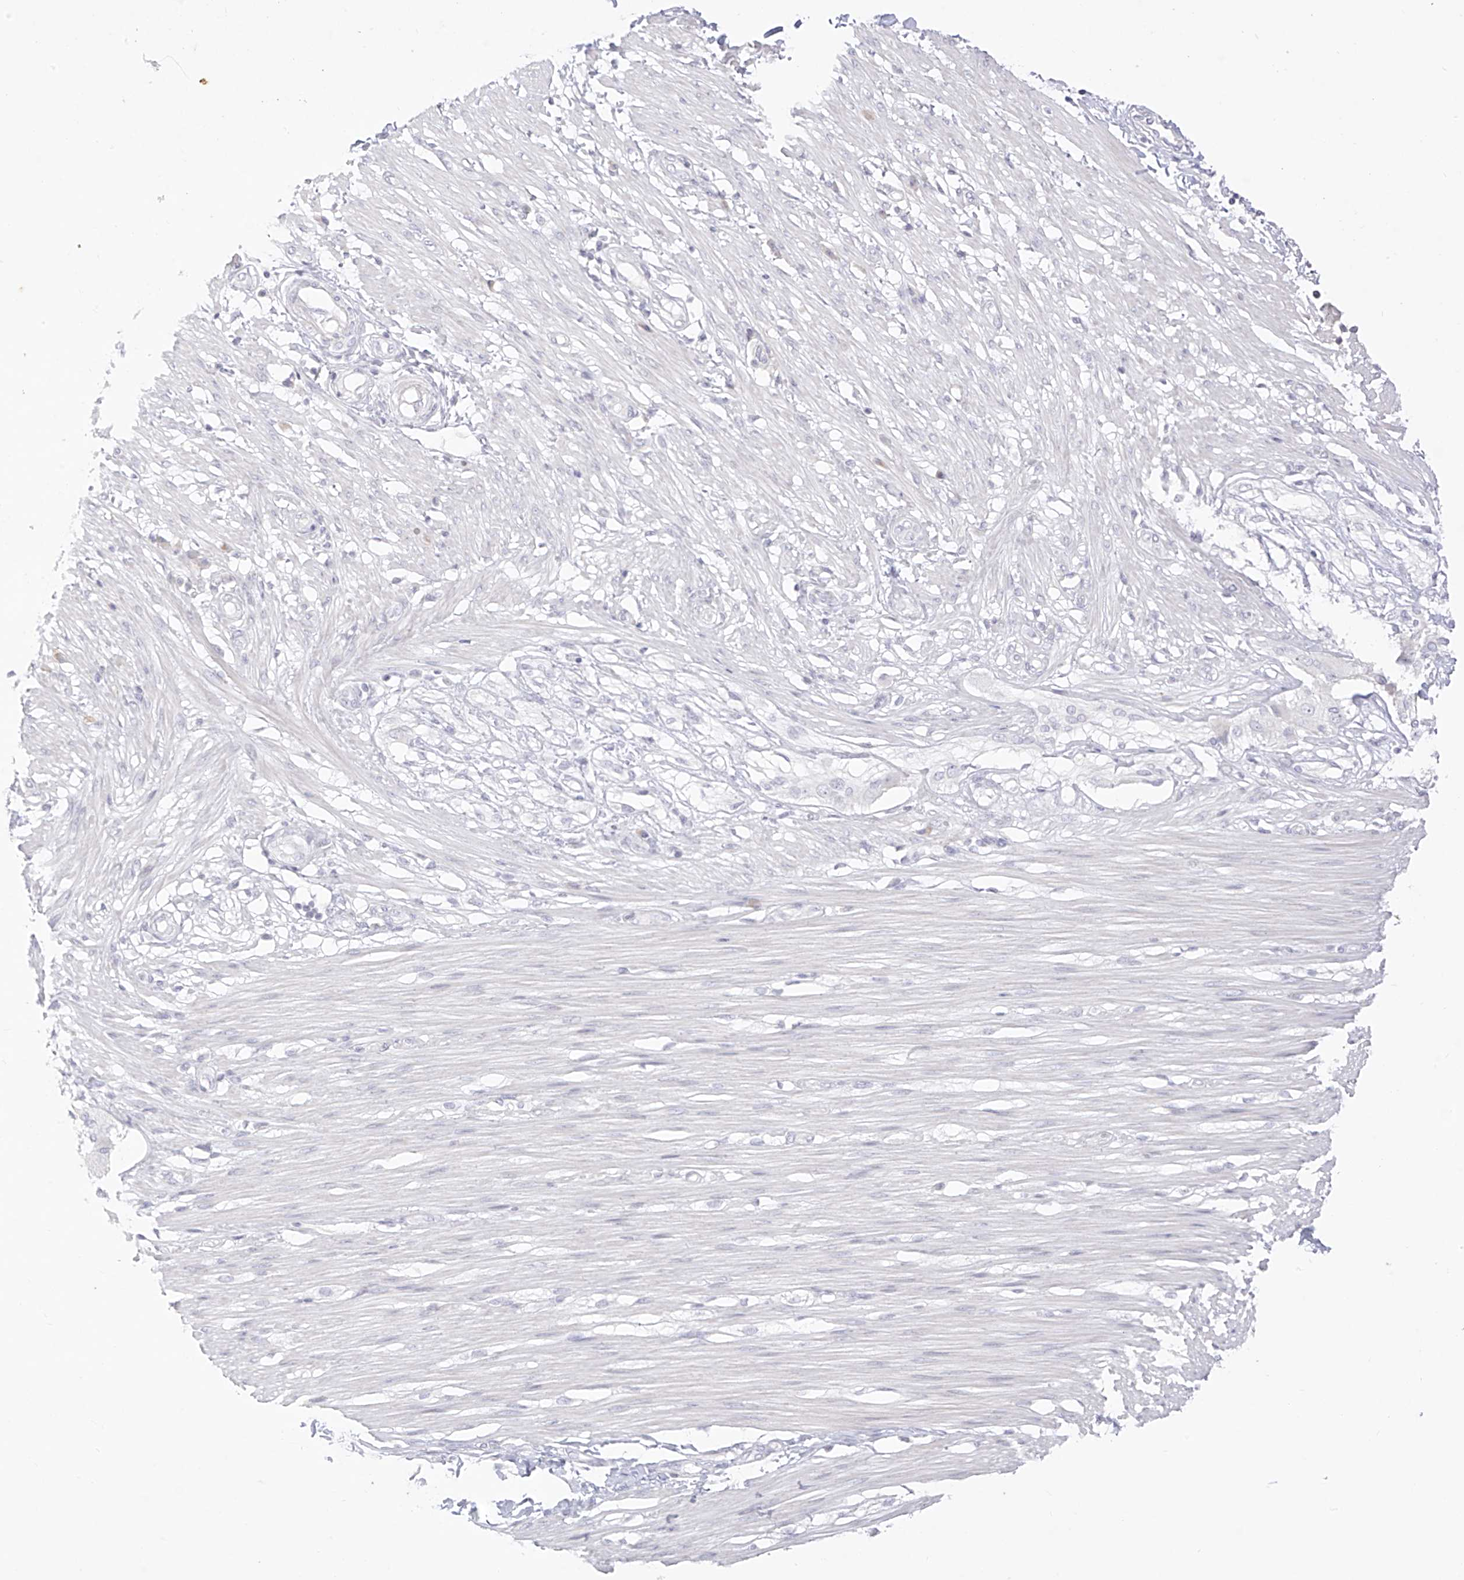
{"staining": {"intensity": "negative", "quantity": "none", "location": "none"}, "tissue": "smooth muscle", "cell_type": "Smooth muscle cells", "image_type": "normal", "snomed": [{"axis": "morphology", "description": "Normal tissue, NOS"}, {"axis": "morphology", "description": "Adenocarcinoma, NOS"}, {"axis": "topography", "description": "Colon"}, {"axis": "topography", "description": "Peripheral nerve tissue"}], "caption": "This is a histopathology image of IHC staining of normal smooth muscle, which shows no staining in smooth muscle cells.", "gene": "TGM4", "patient": {"sex": "male", "age": 14}}